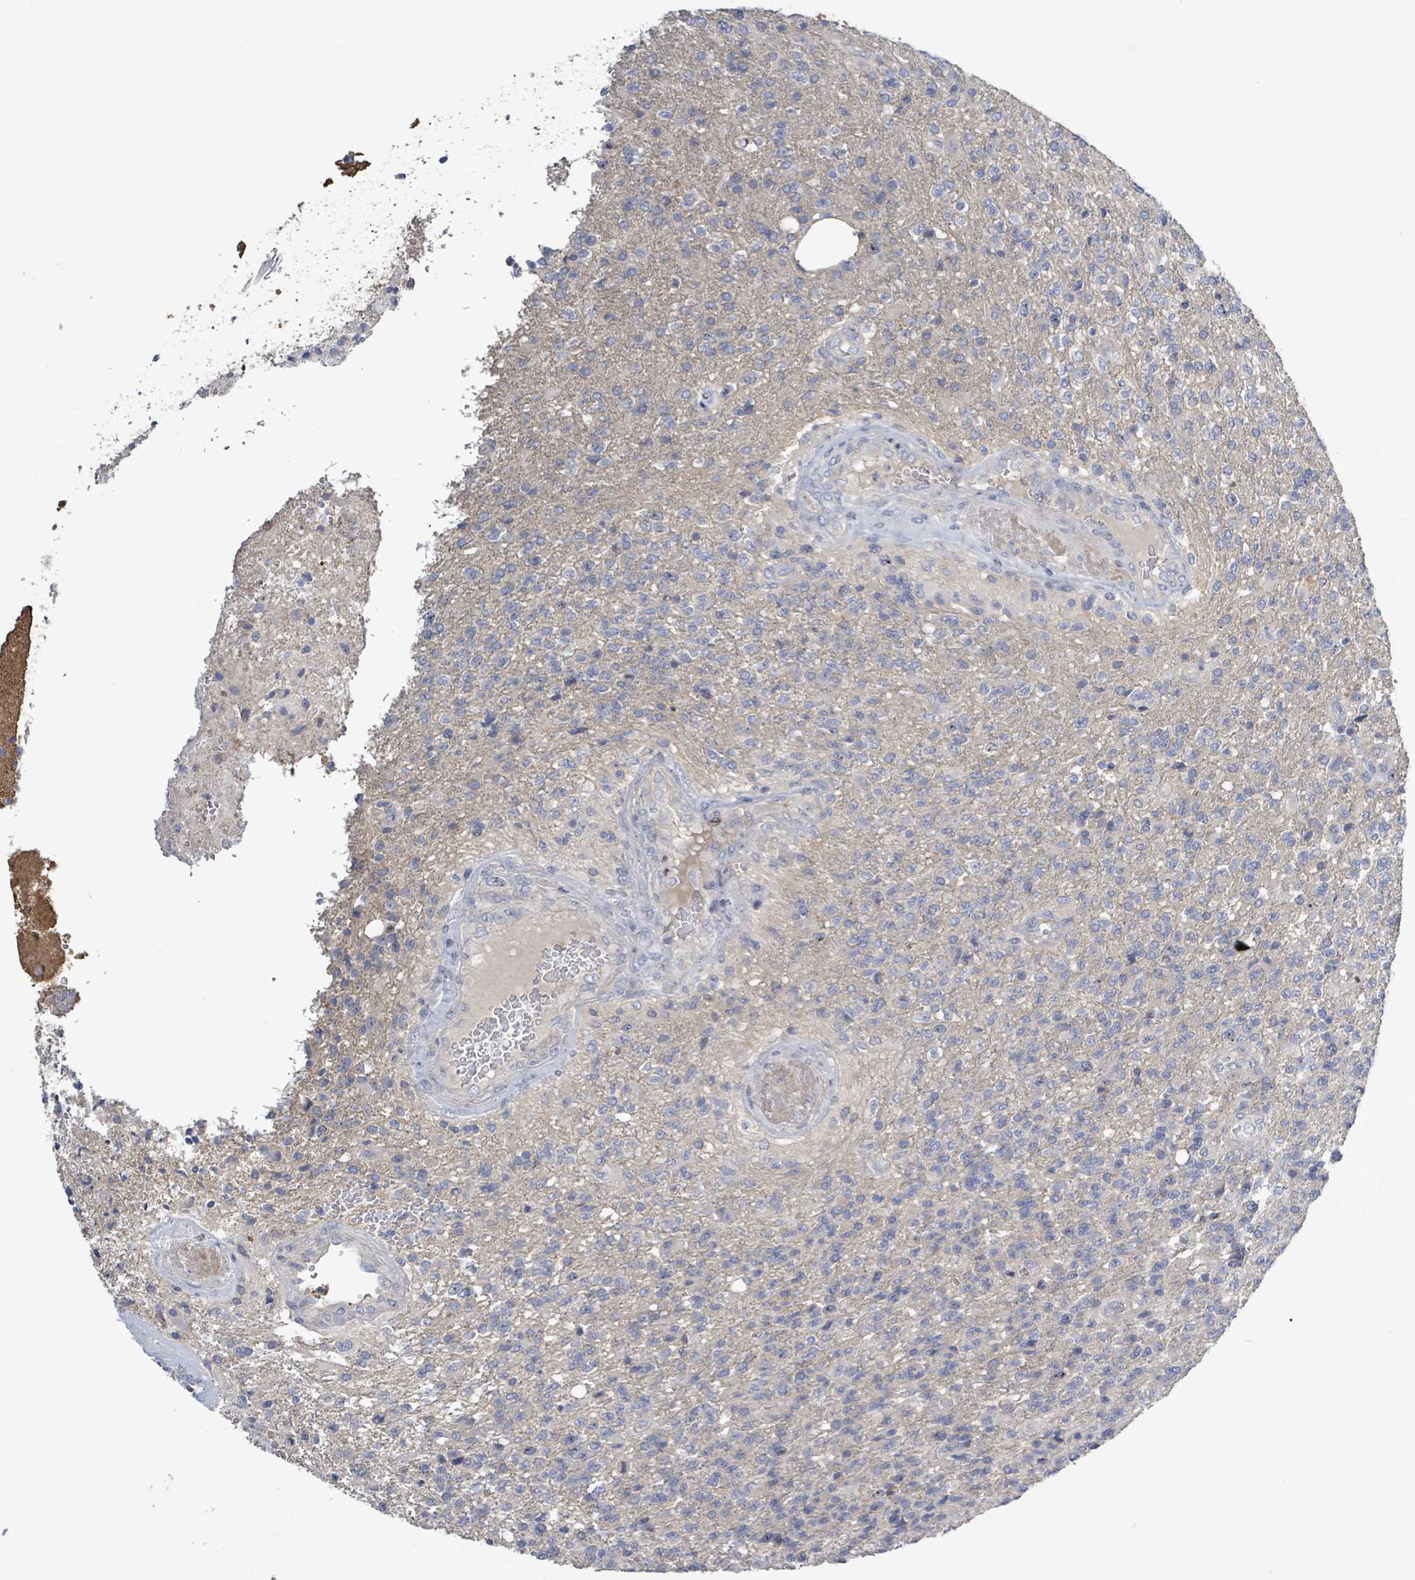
{"staining": {"intensity": "negative", "quantity": "none", "location": "none"}, "tissue": "glioma", "cell_type": "Tumor cells", "image_type": "cancer", "snomed": [{"axis": "morphology", "description": "Glioma, malignant, High grade"}, {"axis": "topography", "description": "Brain"}], "caption": "IHC of human glioma shows no expression in tumor cells.", "gene": "KRAS", "patient": {"sex": "male", "age": 56}}